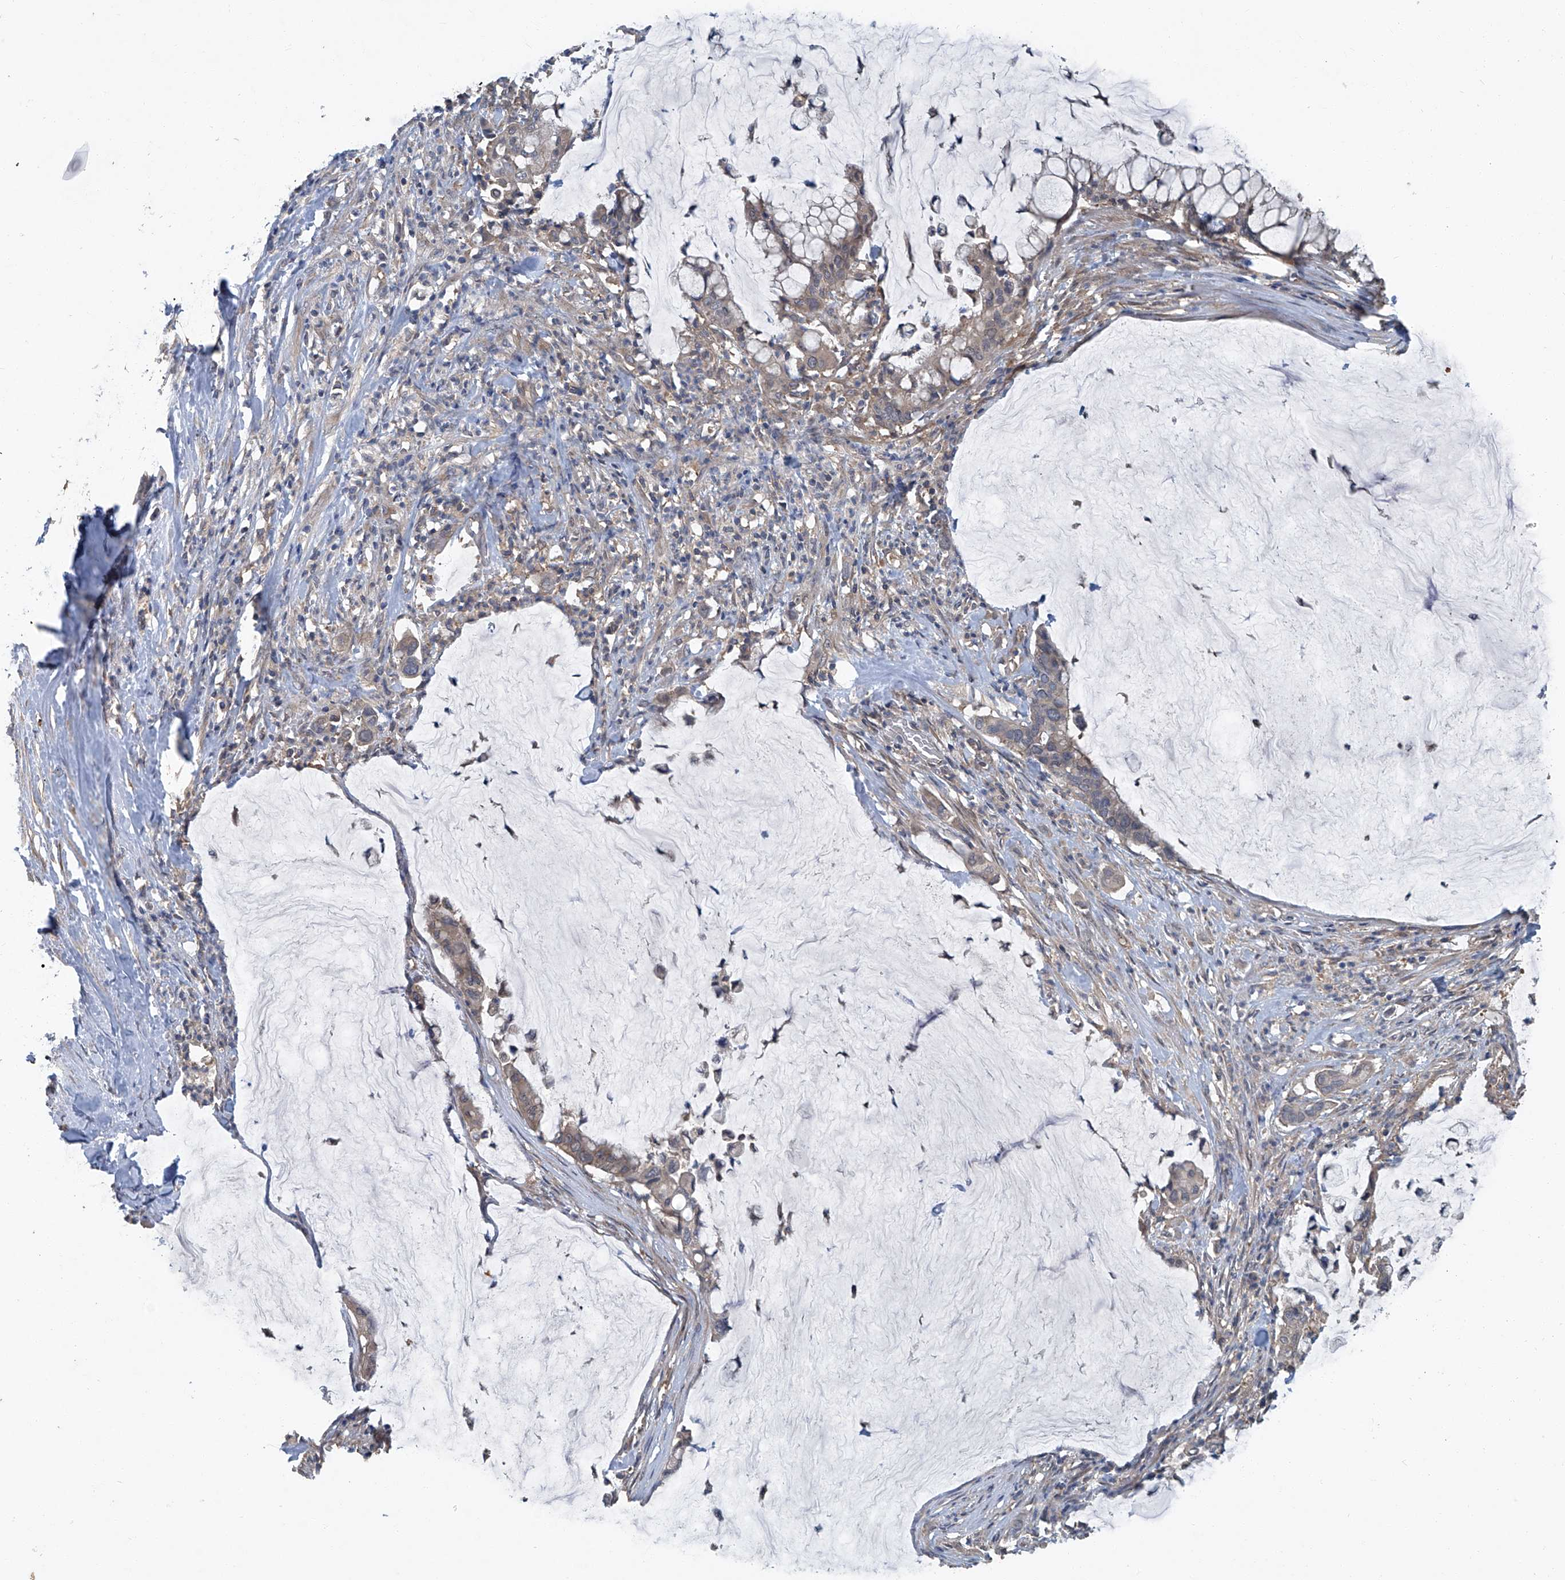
{"staining": {"intensity": "weak", "quantity": ">75%", "location": "cytoplasmic/membranous"}, "tissue": "pancreatic cancer", "cell_type": "Tumor cells", "image_type": "cancer", "snomed": [{"axis": "morphology", "description": "Adenocarcinoma, NOS"}, {"axis": "topography", "description": "Pancreas"}], "caption": "Tumor cells reveal low levels of weak cytoplasmic/membranous staining in approximately >75% of cells in pancreatic cancer.", "gene": "ANKRD34A", "patient": {"sex": "male", "age": 41}}